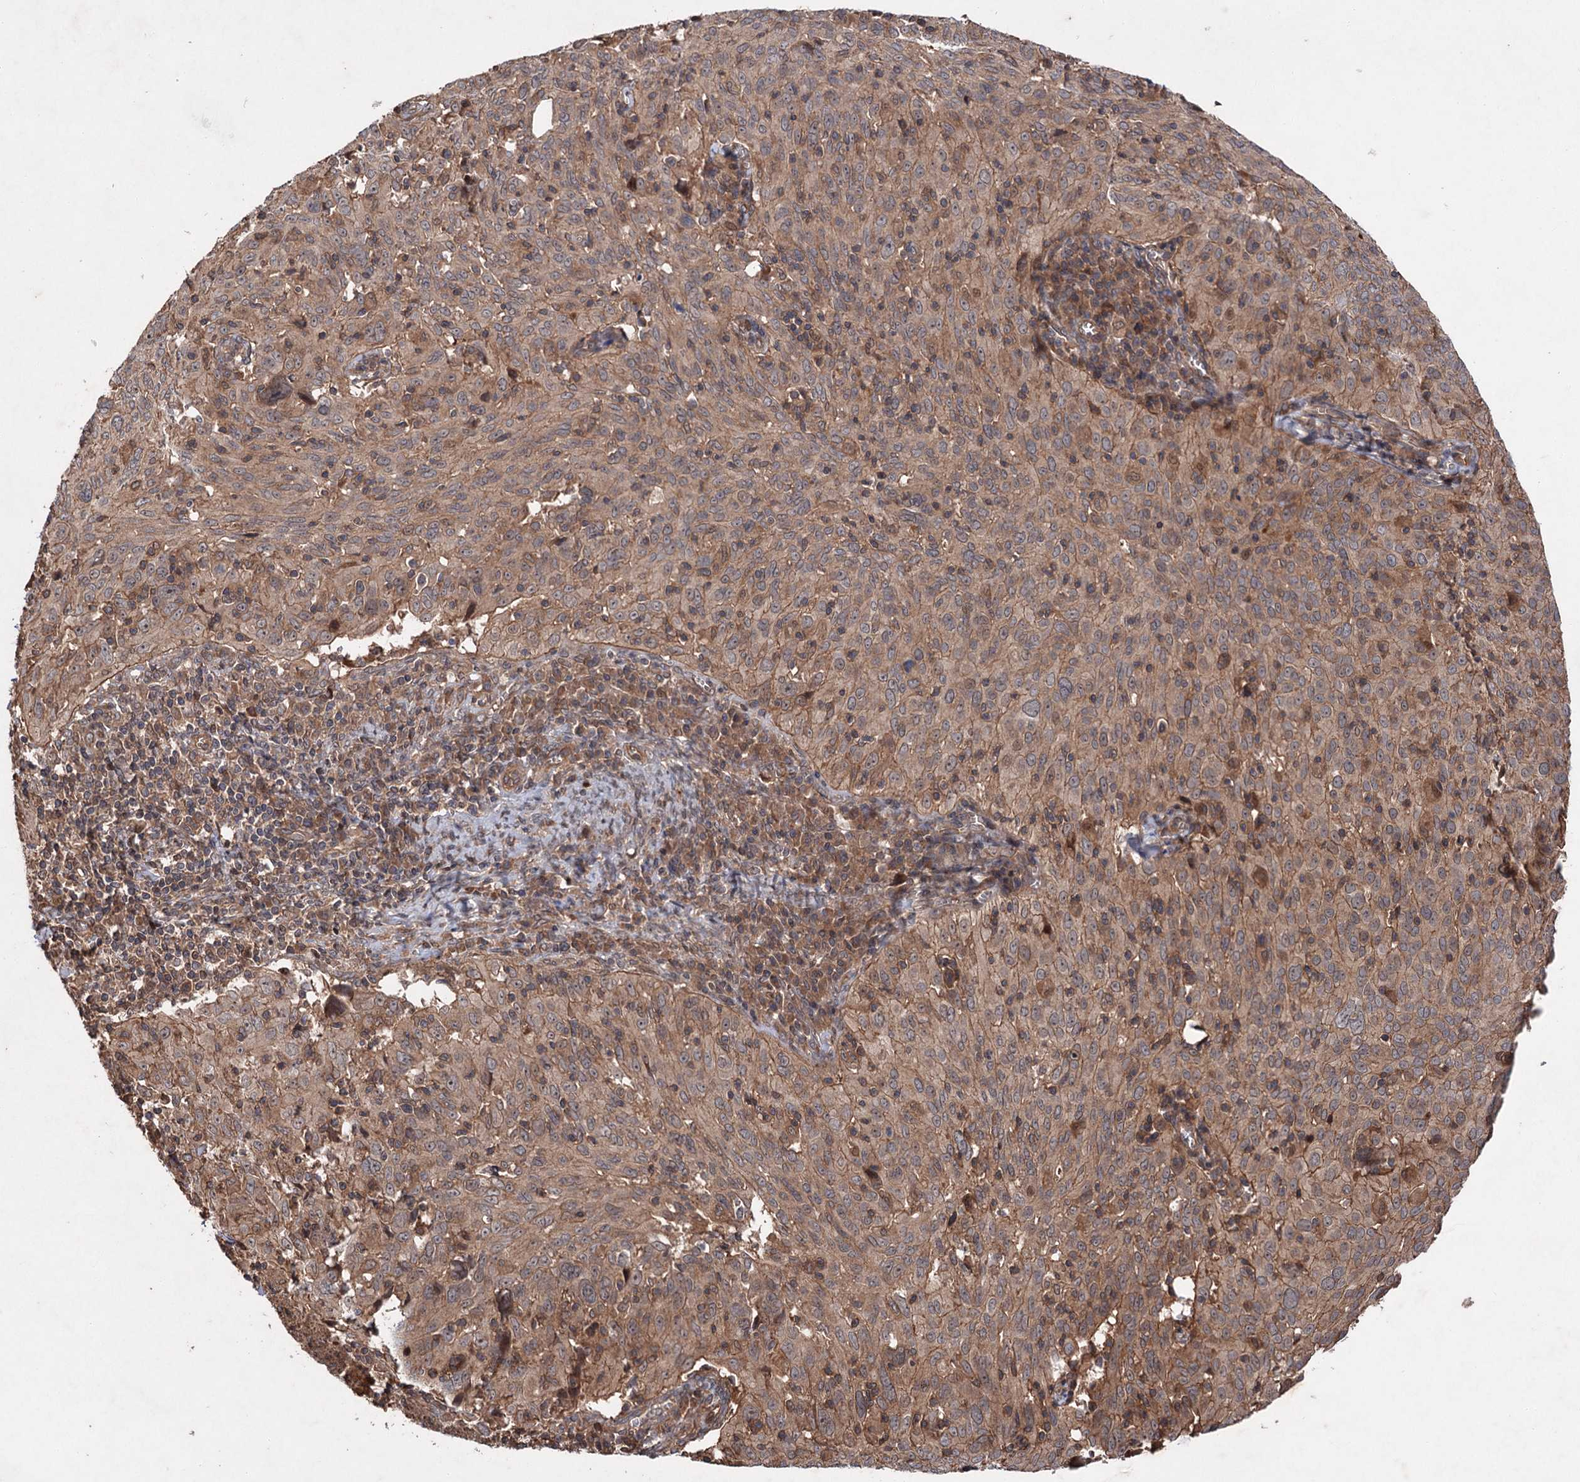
{"staining": {"intensity": "weak", "quantity": ">75%", "location": "cytoplasmic/membranous"}, "tissue": "cervical cancer", "cell_type": "Tumor cells", "image_type": "cancer", "snomed": [{"axis": "morphology", "description": "Squamous cell carcinoma, NOS"}, {"axis": "topography", "description": "Cervix"}], "caption": "The photomicrograph displays immunohistochemical staining of squamous cell carcinoma (cervical). There is weak cytoplasmic/membranous staining is identified in about >75% of tumor cells. The staining was performed using DAB (3,3'-diaminobenzidine) to visualize the protein expression in brown, while the nuclei were stained in blue with hematoxylin (Magnification: 20x).", "gene": "ADK", "patient": {"sex": "female", "age": 31}}